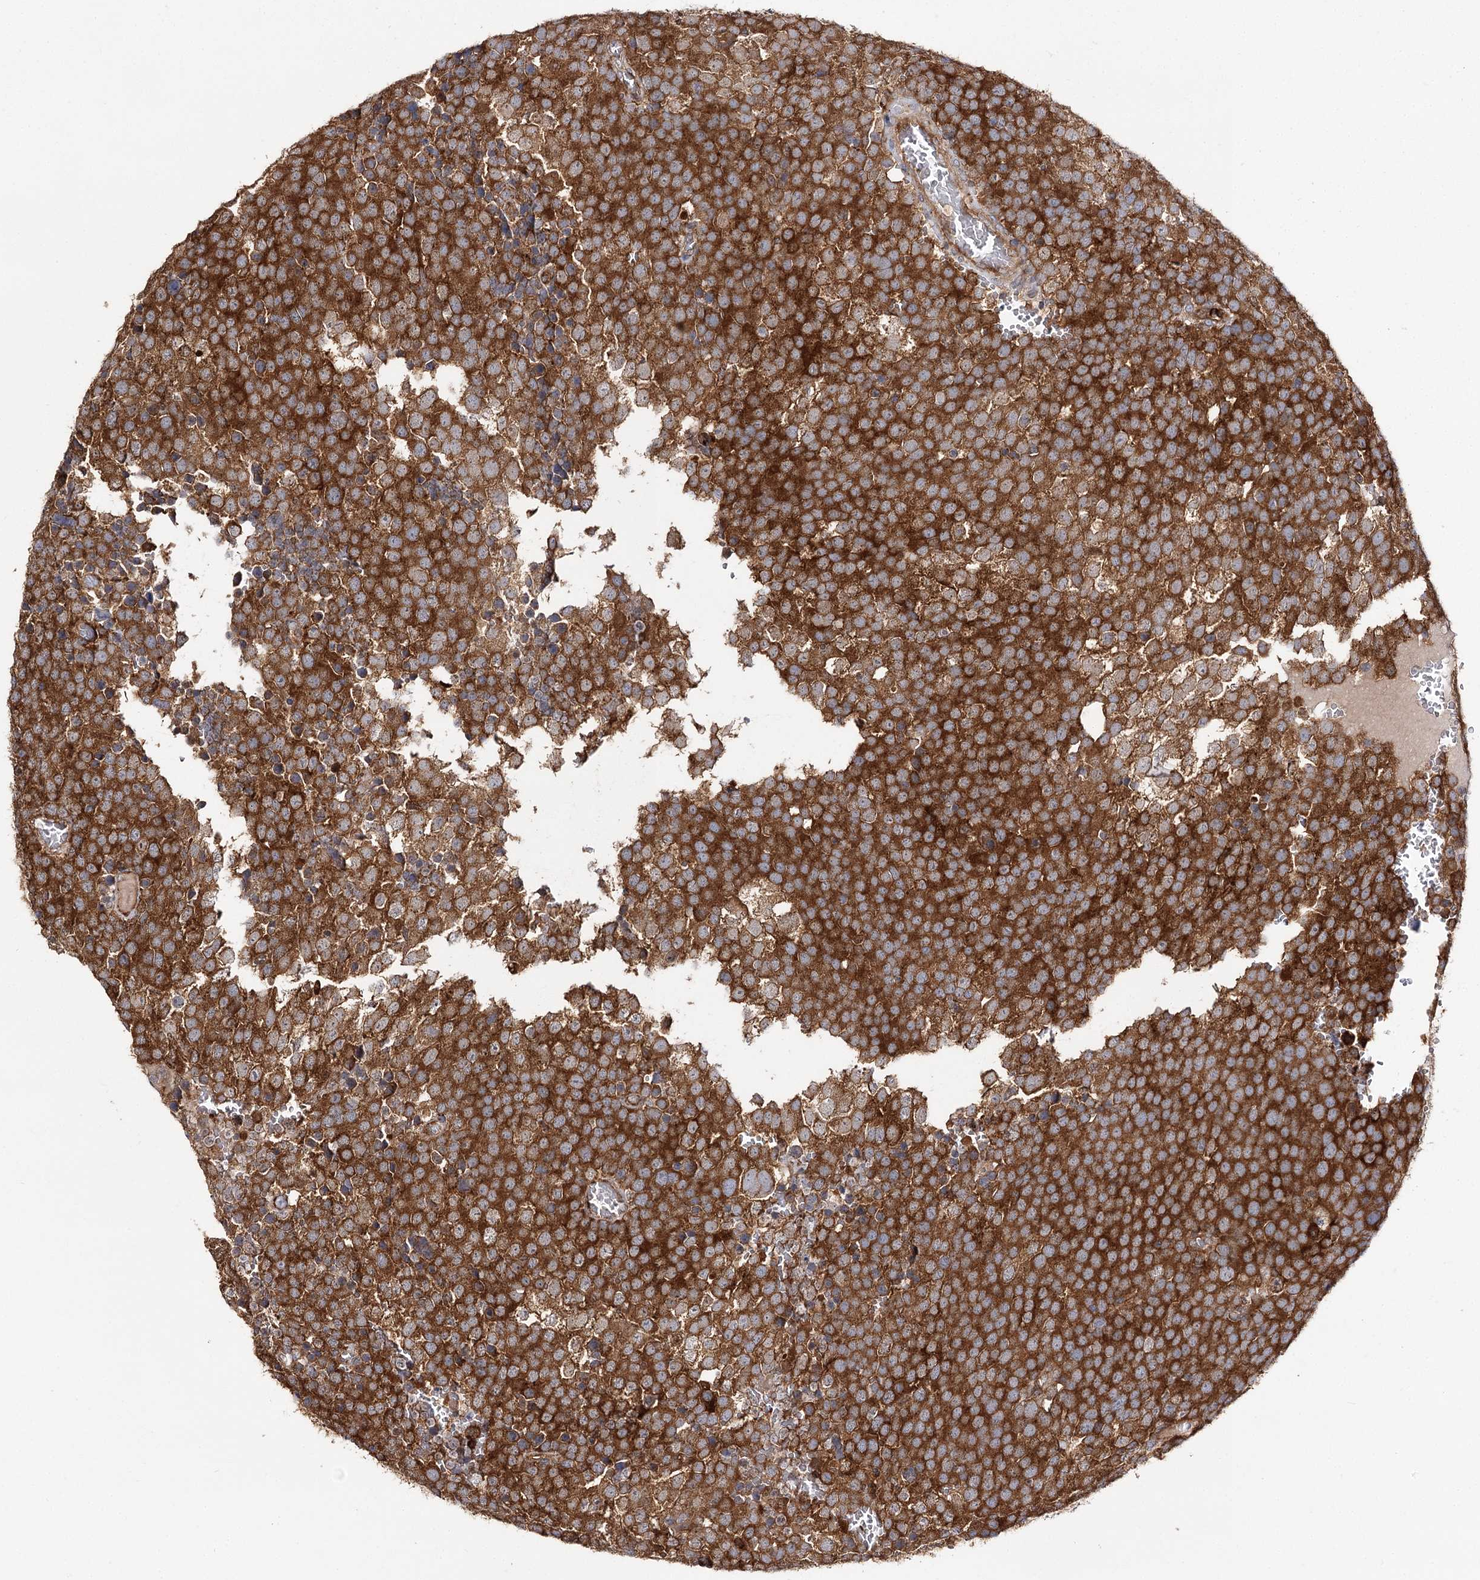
{"staining": {"intensity": "strong", "quantity": ">75%", "location": "cytoplasmic/membranous"}, "tissue": "testis cancer", "cell_type": "Tumor cells", "image_type": "cancer", "snomed": [{"axis": "morphology", "description": "Seminoma, NOS"}, {"axis": "topography", "description": "Testis"}], "caption": "Seminoma (testis) stained for a protein (brown) exhibits strong cytoplasmic/membranous positive positivity in about >75% of tumor cells.", "gene": "SEC24B", "patient": {"sex": "male", "age": 71}}